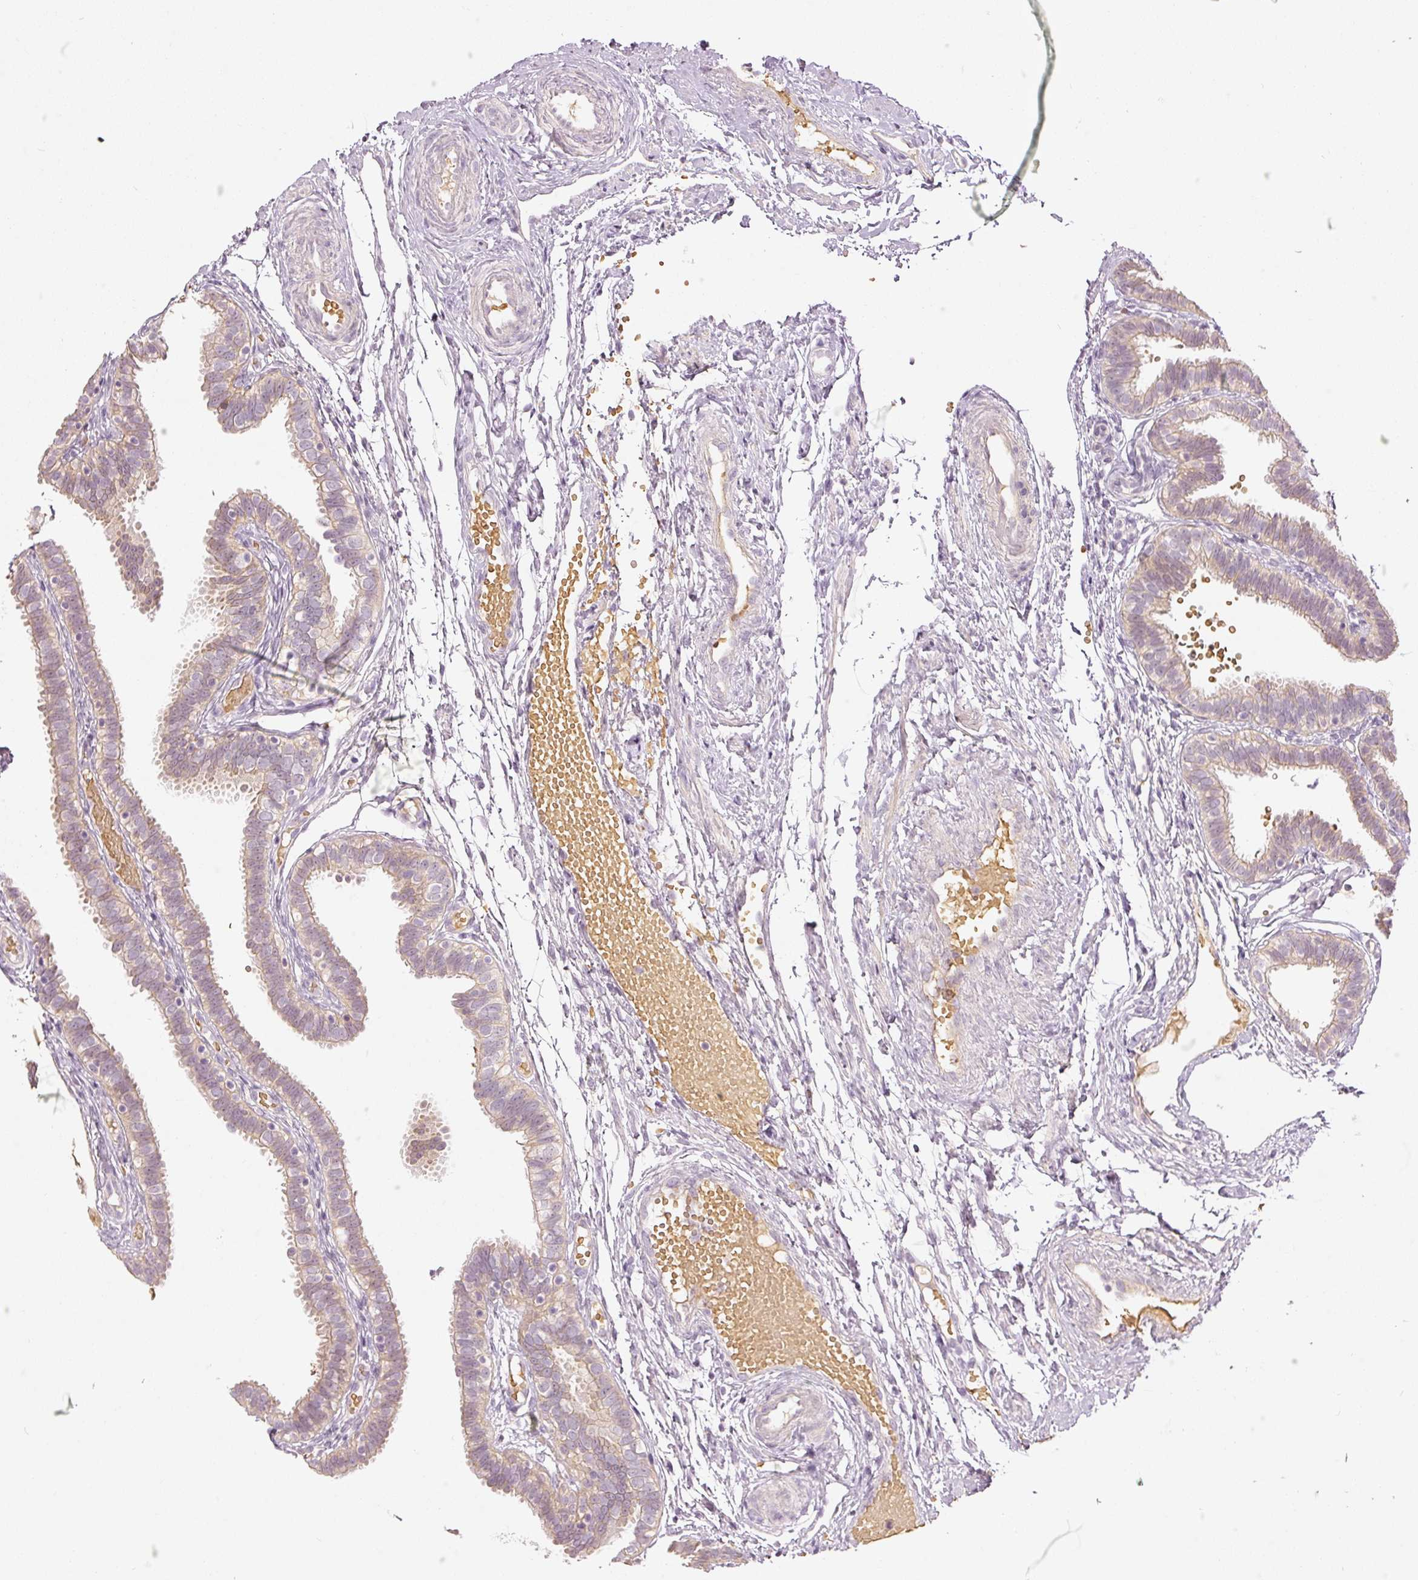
{"staining": {"intensity": "moderate", "quantity": "25%-75%", "location": "cytoplasmic/membranous"}, "tissue": "fallopian tube", "cell_type": "Glandular cells", "image_type": "normal", "snomed": [{"axis": "morphology", "description": "Normal tissue, NOS"}, {"axis": "topography", "description": "Fallopian tube"}], "caption": "Immunohistochemical staining of unremarkable fallopian tube displays moderate cytoplasmic/membranous protein positivity in about 25%-75% of glandular cells.", "gene": "GZMA", "patient": {"sex": "female", "age": 37}}